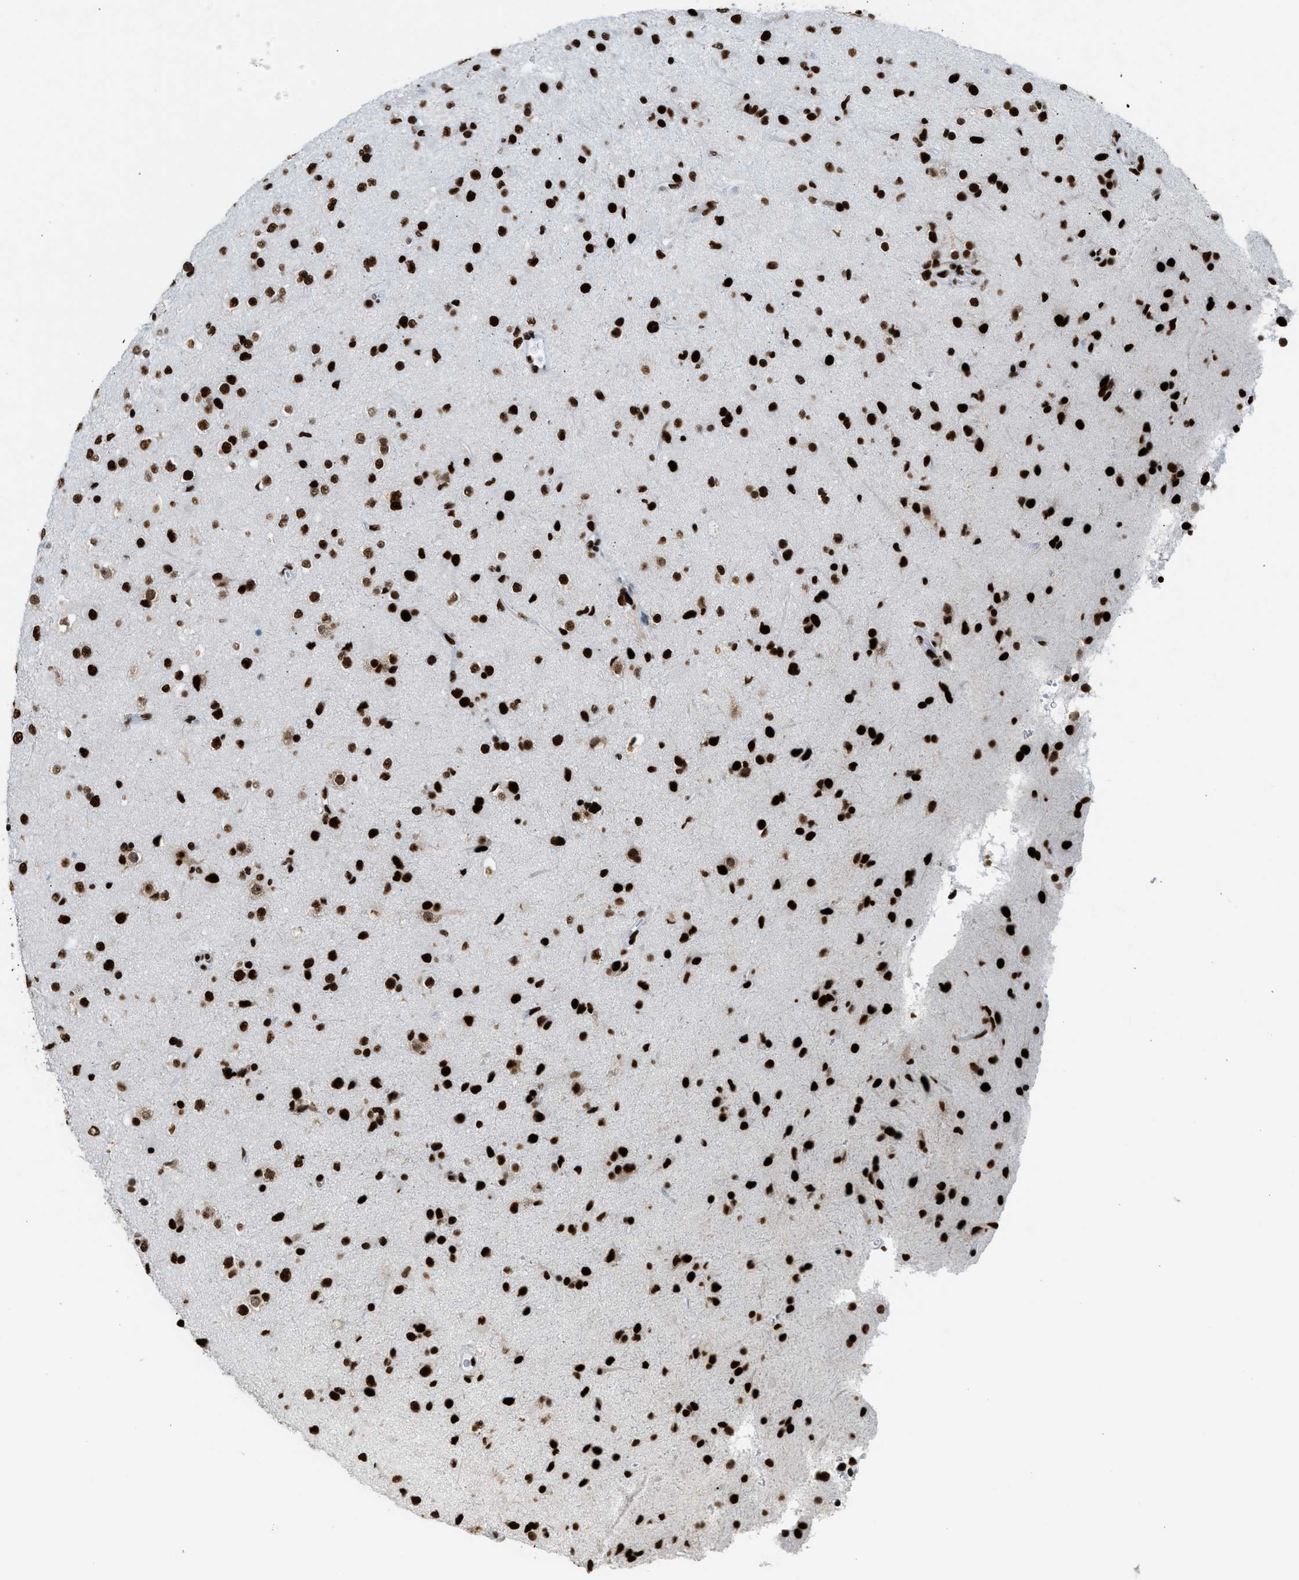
{"staining": {"intensity": "strong", "quantity": ">75%", "location": "nuclear"}, "tissue": "glioma", "cell_type": "Tumor cells", "image_type": "cancer", "snomed": [{"axis": "morphology", "description": "Glioma, malignant, Low grade"}, {"axis": "topography", "description": "Brain"}], "caption": "A brown stain labels strong nuclear positivity of a protein in human low-grade glioma (malignant) tumor cells.", "gene": "PIF1", "patient": {"sex": "male", "age": 65}}